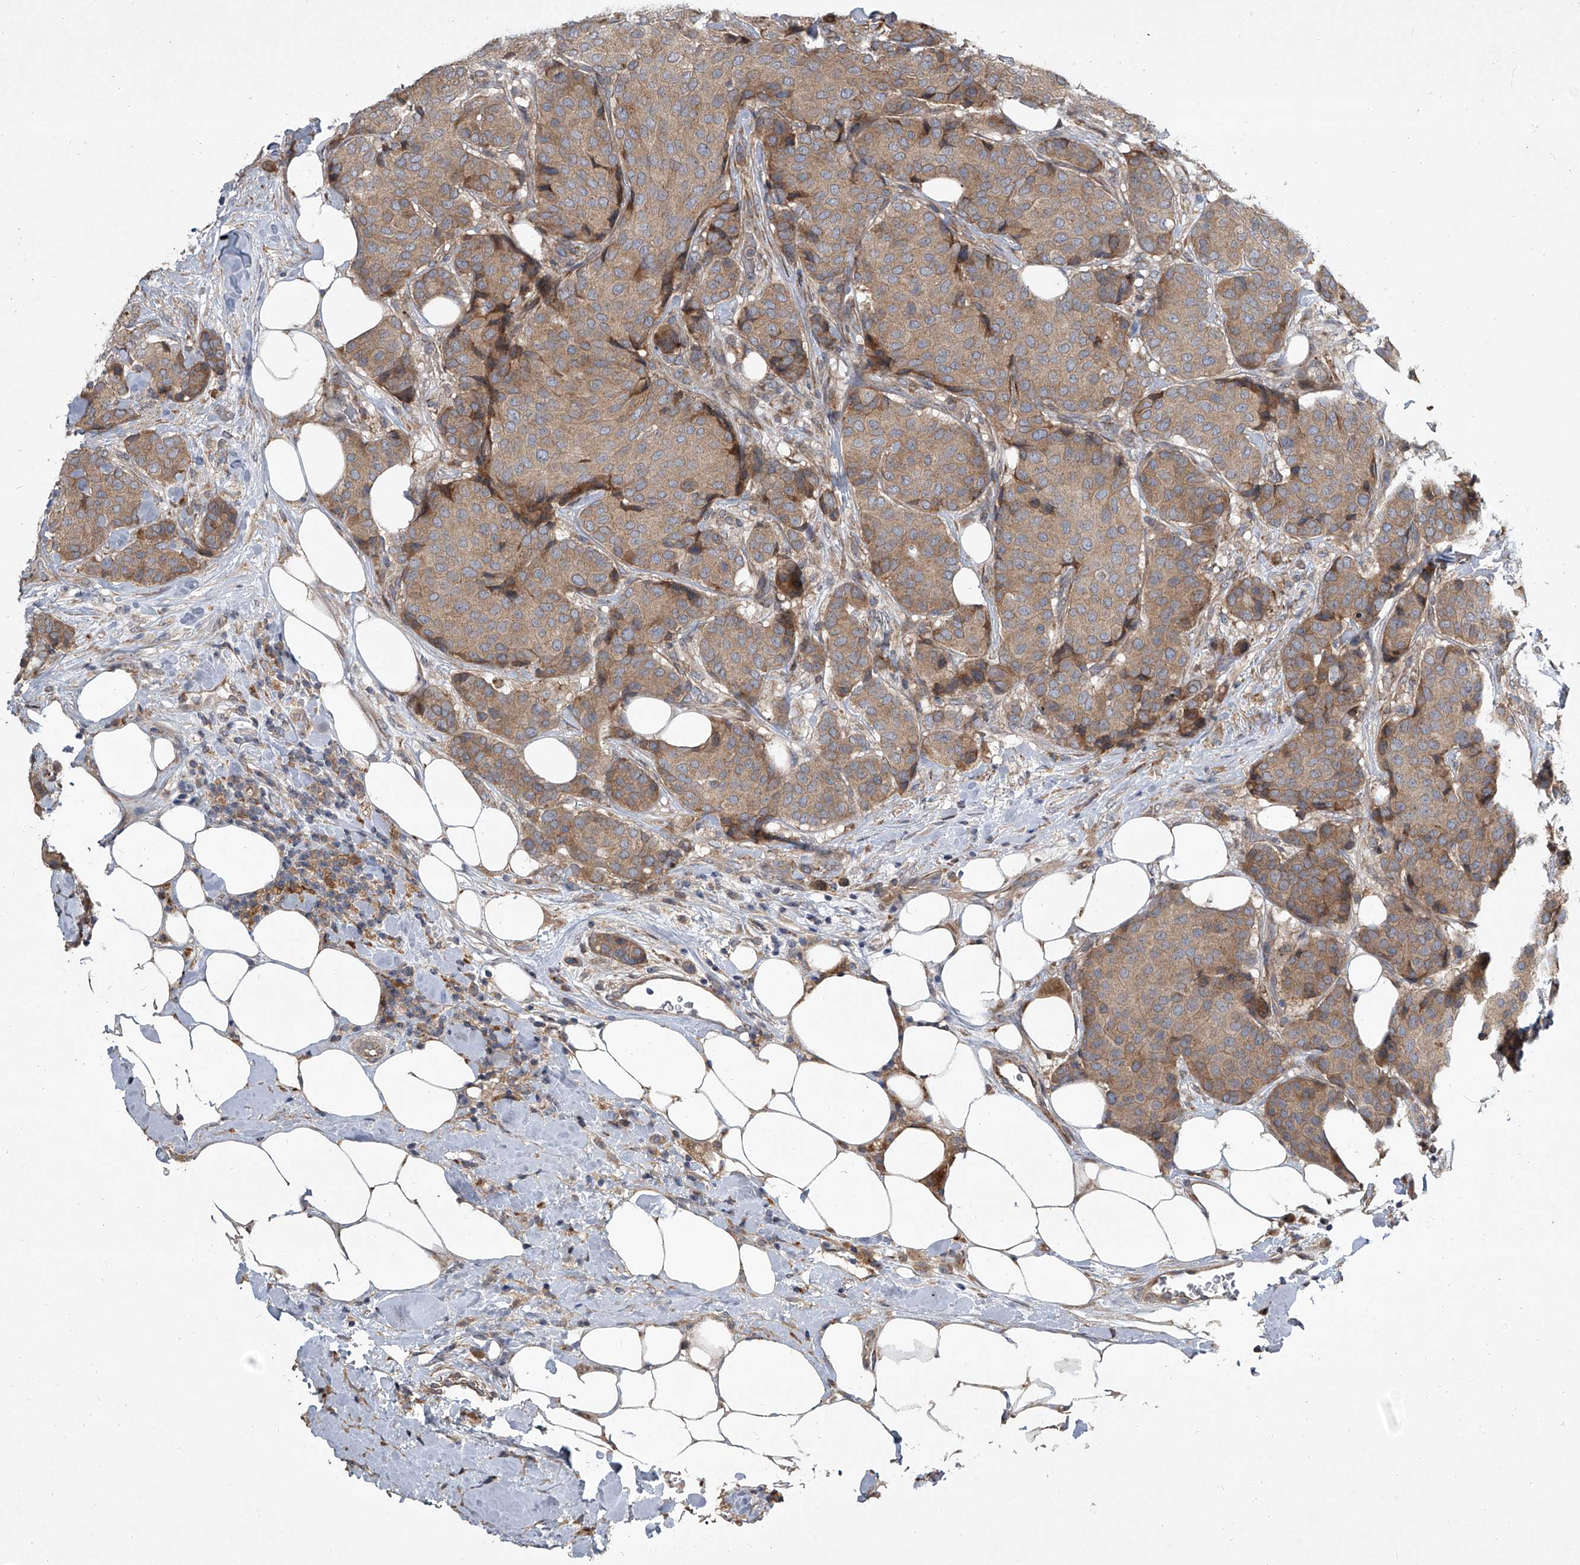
{"staining": {"intensity": "moderate", "quantity": ">75%", "location": "cytoplasmic/membranous"}, "tissue": "breast cancer", "cell_type": "Tumor cells", "image_type": "cancer", "snomed": [{"axis": "morphology", "description": "Duct carcinoma"}, {"axis": "topography", "description": "Breast"}], "caption": "Immunohistochemical staining of human infiltrating ductal carcinoma (breast) displays moderate cytoplasmic/membranous protein expression in approximately >75% of tumor cells.", "gene": "EVA1C", "patient": {"sex": "female", "age": 75}}